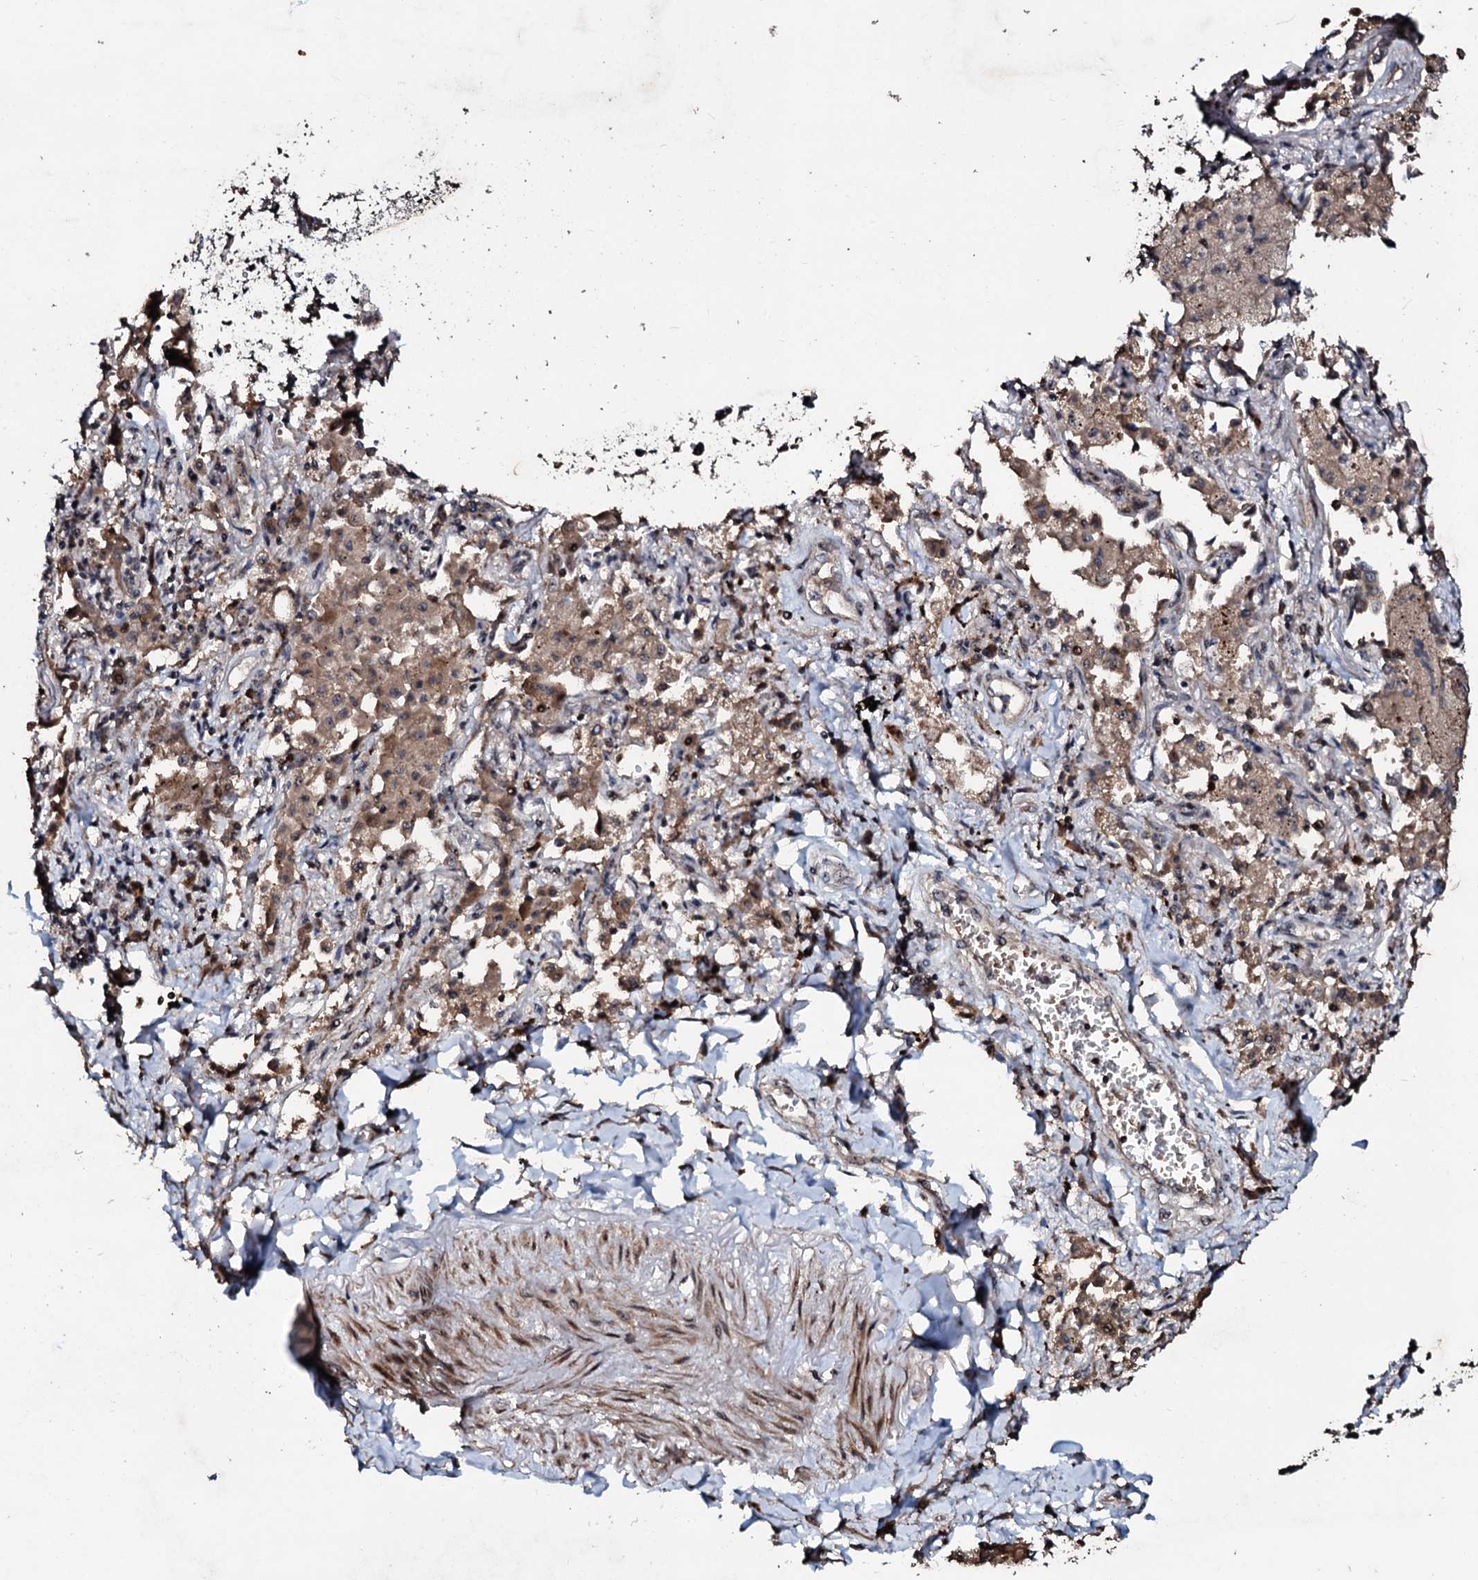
{"staining": {"intensity": "weak", "quantity": ">75%", "location": "cytoplasmic/membranous,nuclear"}, "tissue": "lung cancer", "cell_type": "Tumor cells", "image_type": "cancer", "snomed": [{"axis": "morphology", "description": "Adenocarcinoma, NOS"}, {"axis": "topography", "description": "Lung"}], "caption": "The image reveals staining of lung cancer, revealing weak cytoplasmic/membranous and nuclear protein positivity (brown color) within tumor cells. The staining was performed using DAB (3,3'-diaminobenzidine), with brown indicating positive protein expression. Nuclei are stained blue with hematoxylin.", "gene": "SUPT7L", "patient": {"sex": "male", "age": 67}}